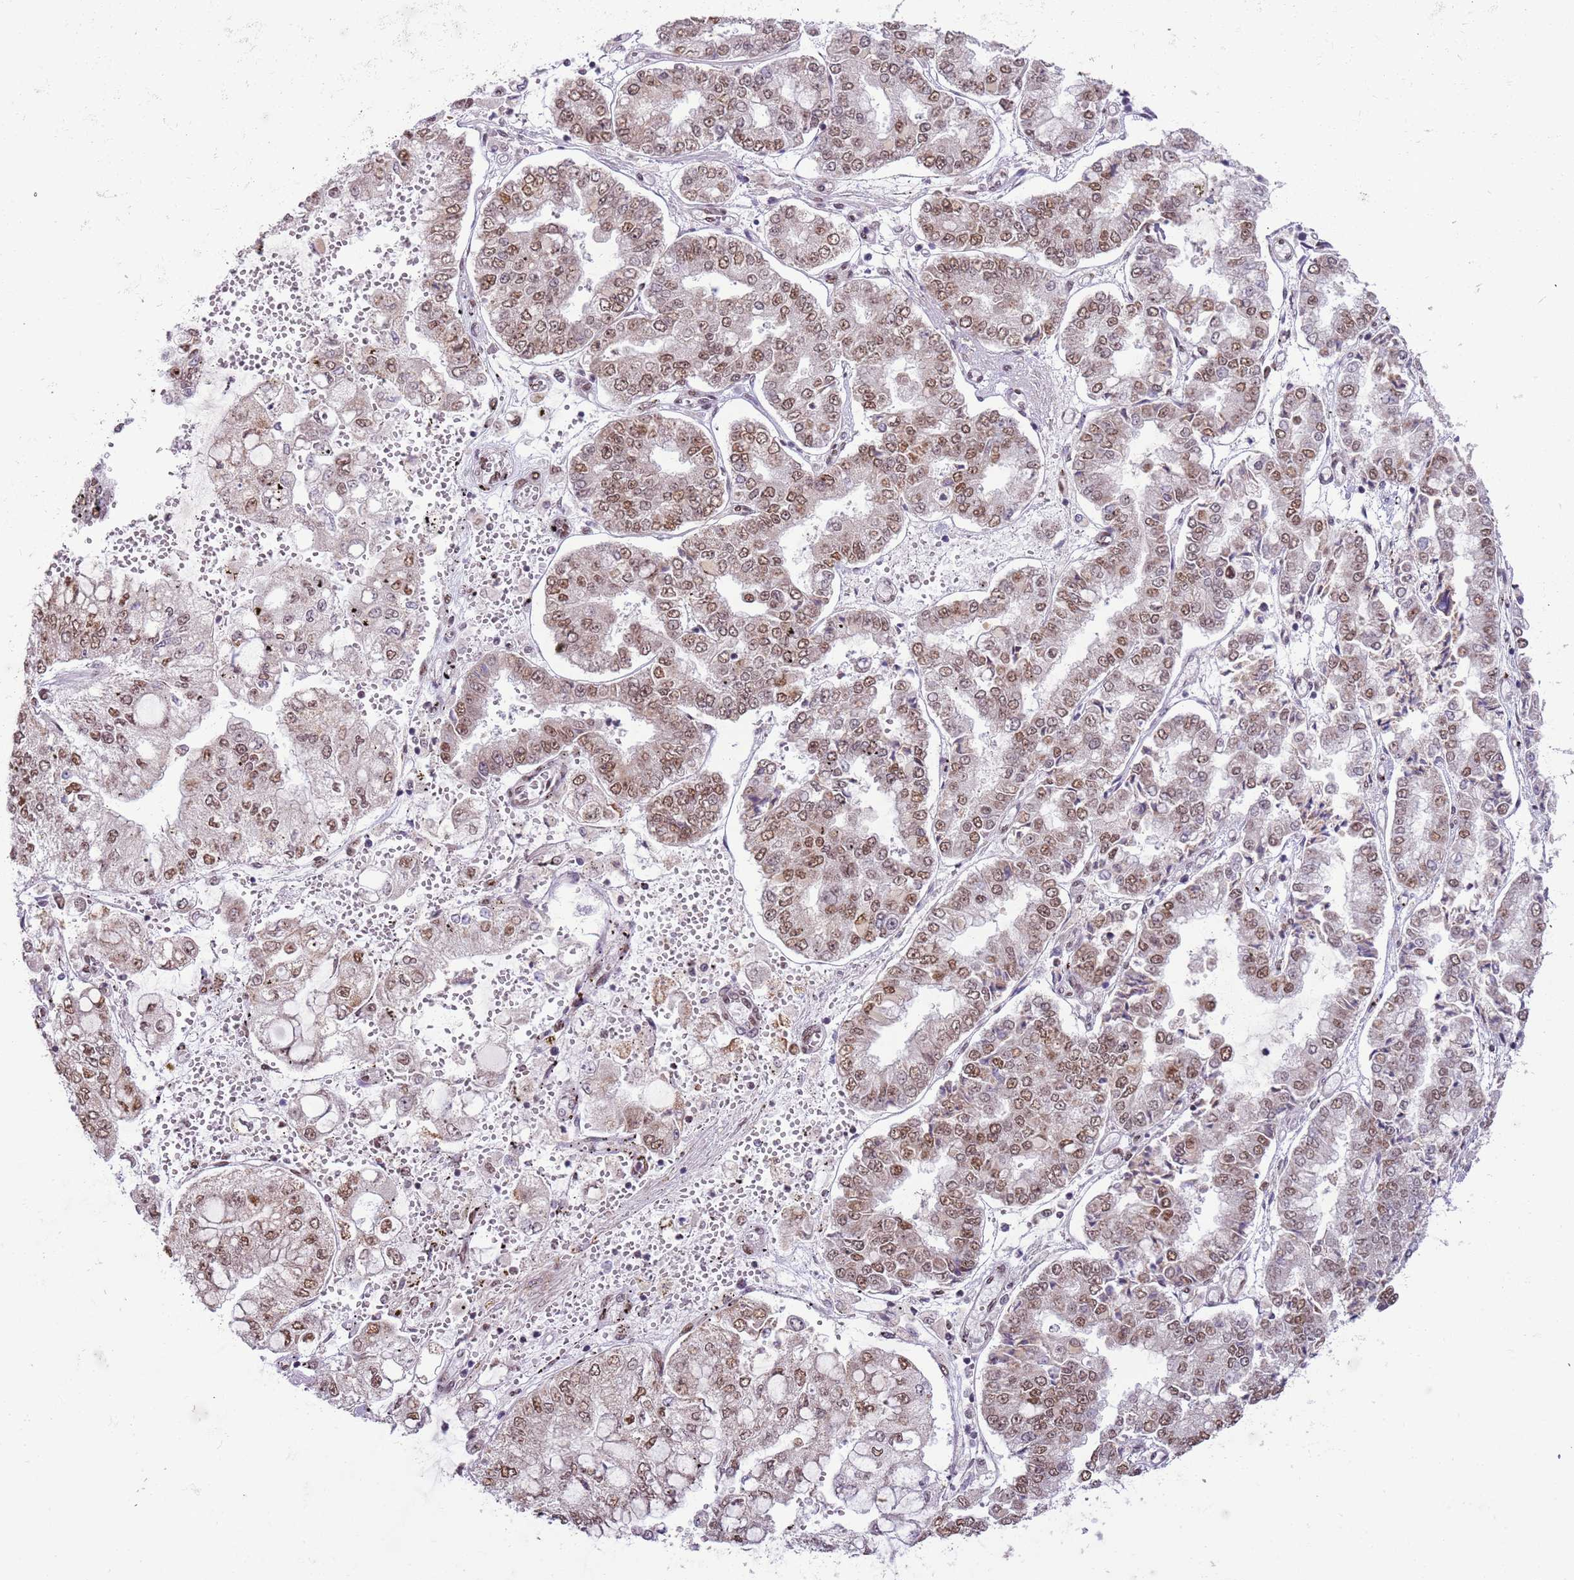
{"staining": {"intensity": "moderate", "quantity": ">75%", "location": "nuclear"}, "tissue": "stomach cancer", "cell_type": "Tumor cells", "image_type": "cancer", "snomed": [{"axis": "morphology", "description": "Adenocarcinoma, NOS"}, {"axis": "topography", "description": "Stomach"}], "caption": "Human stomach adenocarcinoma stained with a protein marker shows moderate staining in tumor cells.", "gene": "FAM120AOS", "patient": {"sex": "male", "age": 76}}